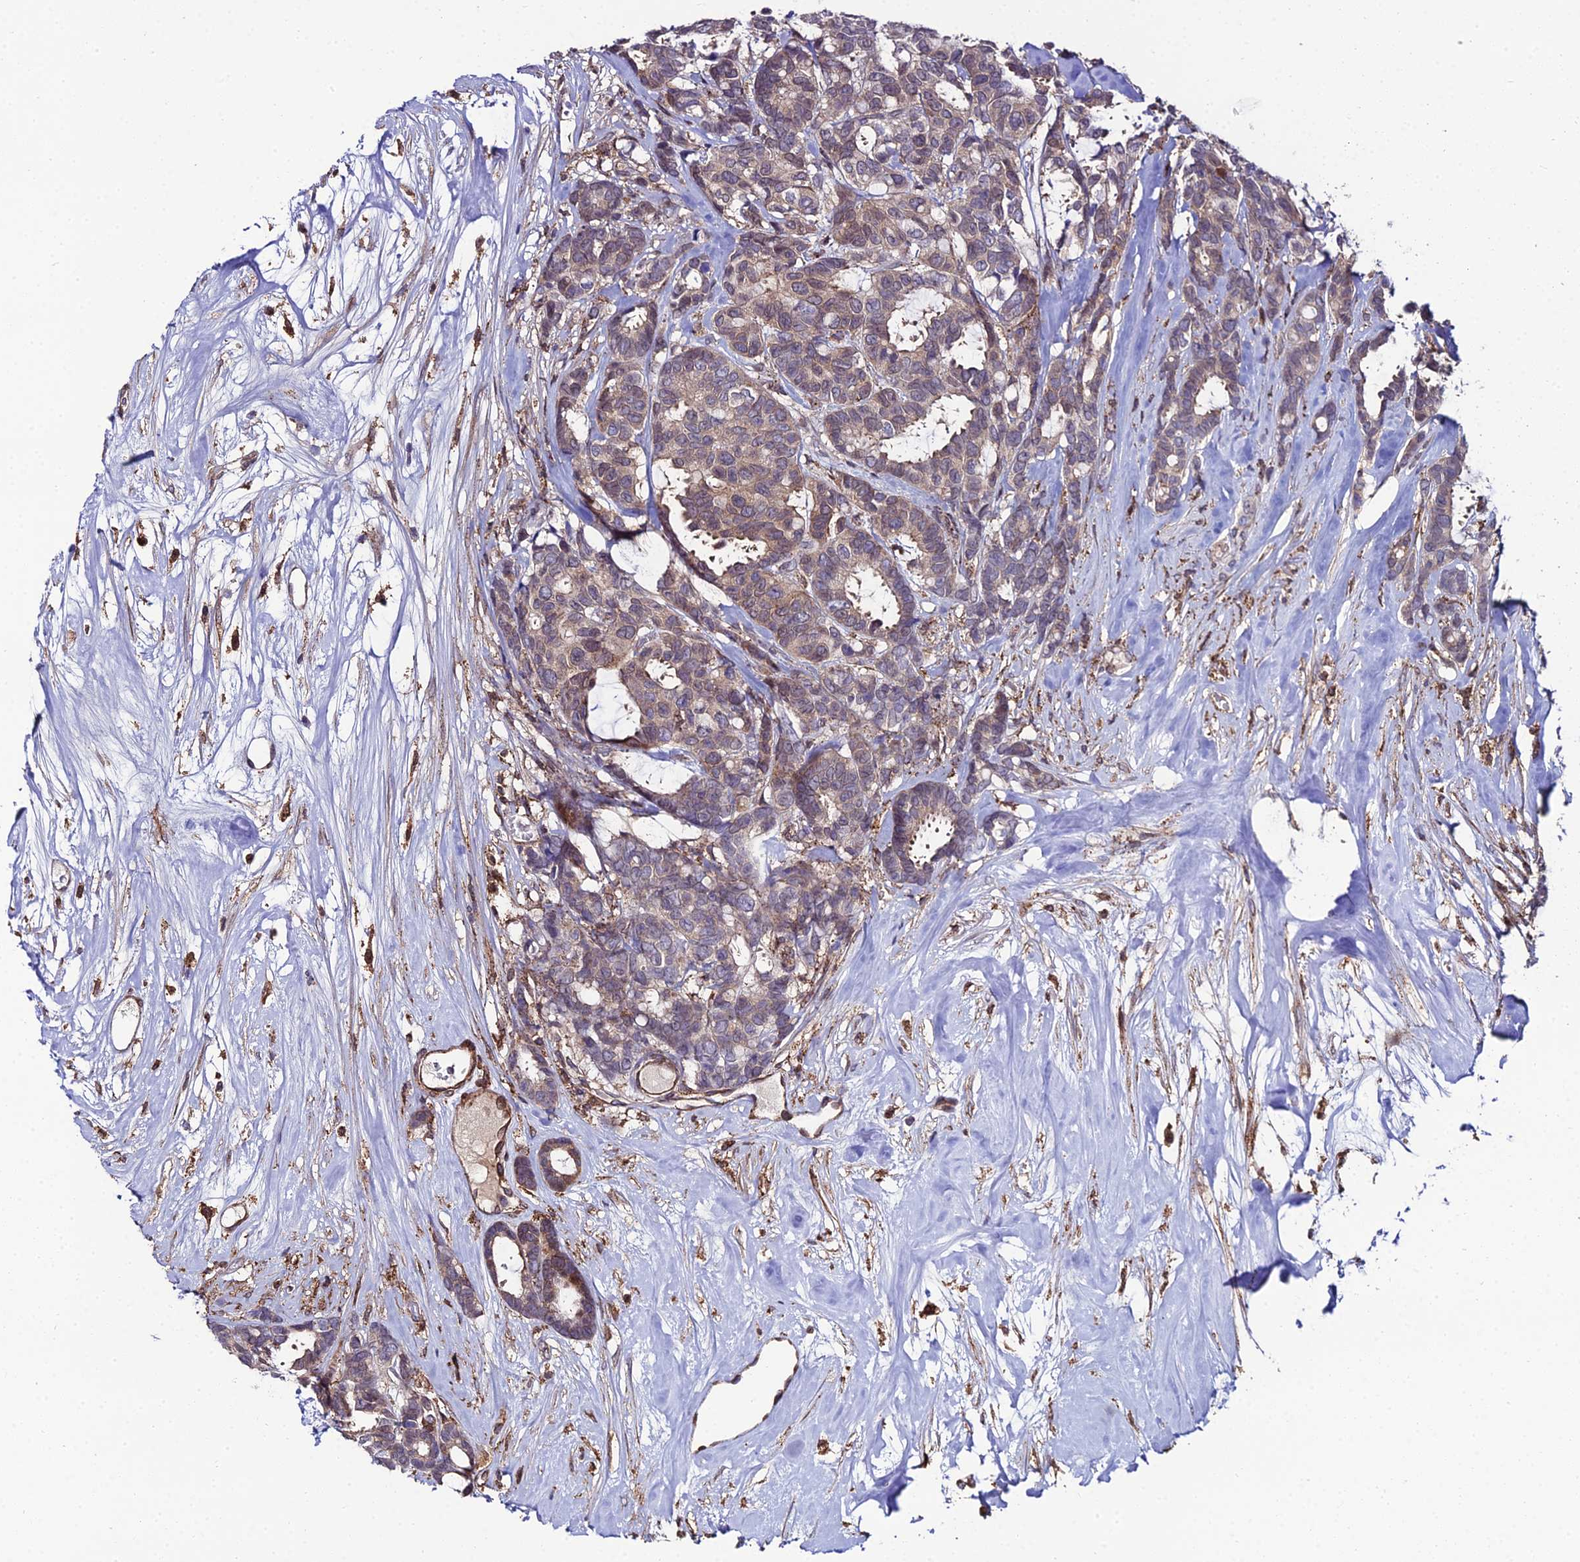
{"staining": {"intensity": "weak", "quantity": "25%-75%", "location": "cytoplasmic/membranous"}, "tissue": "breast cancer", "cell_type": "Tumor cells", "image_type": "cancer", "snomed": [{"axis": "morphology", "description": "Duct carcinoma"}, {"axis": "topography", "description": "Breast"}], "caption": "A histopathology image of breast cancer (intraductal carcinoma) stained for a protein demonstrates weak cytoplasmic/membranous brown staining in tumor cells. (Stains: DAB (3,3'-diaminobenzidine) in brown, nuclei in blue, Microscopy: brightfield microscopy at high magnification).", "gene": "DDX19A", "patient": {"sex": "female", "age": 87}}